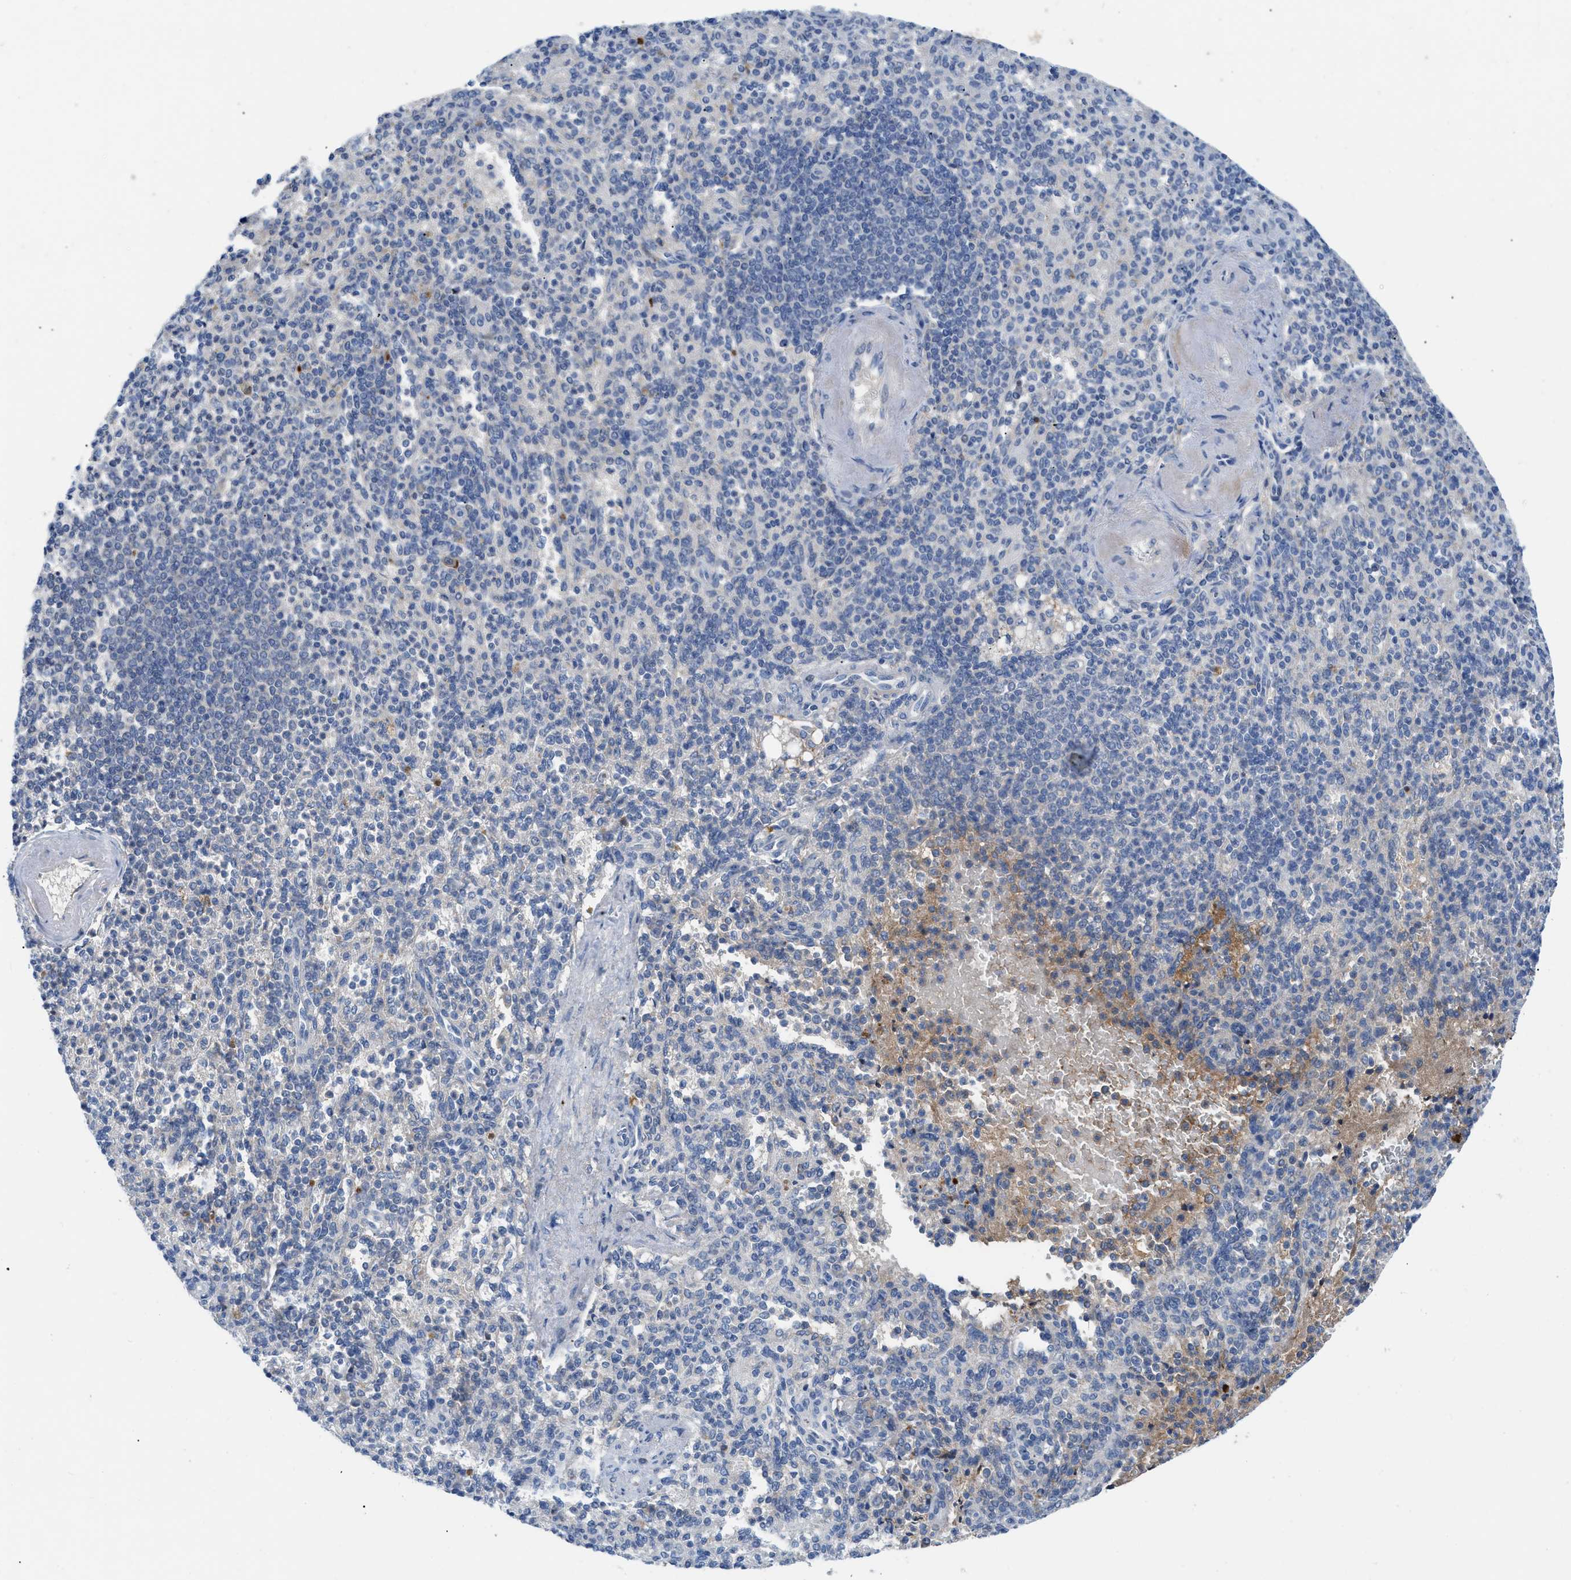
{"staining": {"intensity": "negative", "quantity": "none", "location": "none"}, "tissue": "spleen", "cell_type": "Cells in red pulp", "image_type": "normal", "snomed": [{"axis": "morphology", "description": "Normal tissue, NOS"}, {"axis": "topography", "description": "Spleen"}], "caption": "An image of spleen stained for a protein shows no brown staining in cells in red pulp. Nuclei are stained in blue.", "gene": "HPX", "patient": {"sex": "female", "age": 74}}